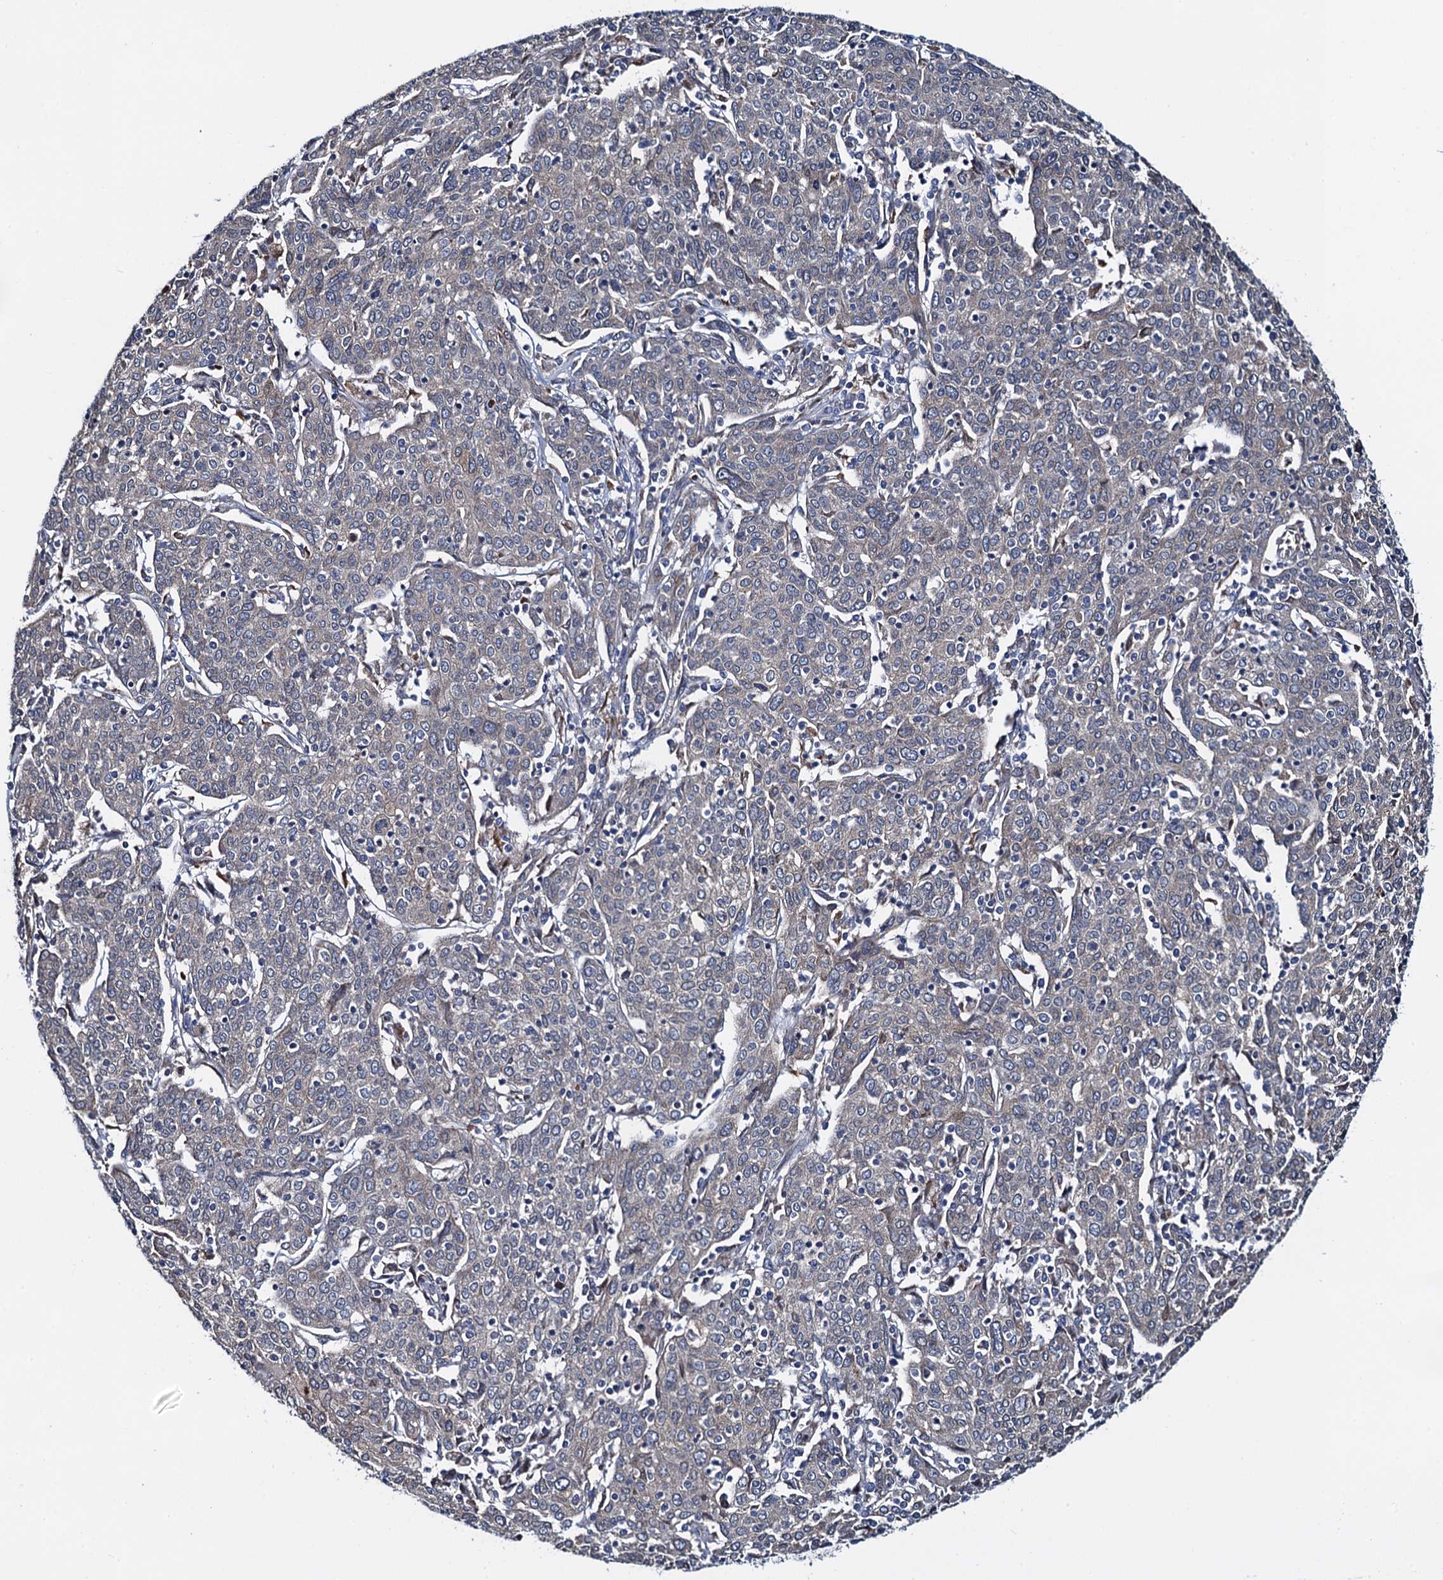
{"staining": {"intensity": "negative", "quantity": "none", "location": "none"}, "tissue": "cervical cancer", "cell_type": "Tumor cells", "image_type": "cancer", "snomed": [{"axis": "morphology", "description": "Squamous cell carcinoma, NOS"}, {"axis": "topography", "description": "Cervix"}], "caption": "The immunohistochemistry (IHC) histopathology image has no significant expression in tumor cells of squamous cell carcinoma (cervical) tissue.", "gene": "EVX2", "patient": {"sex": "female", "age": 67}}